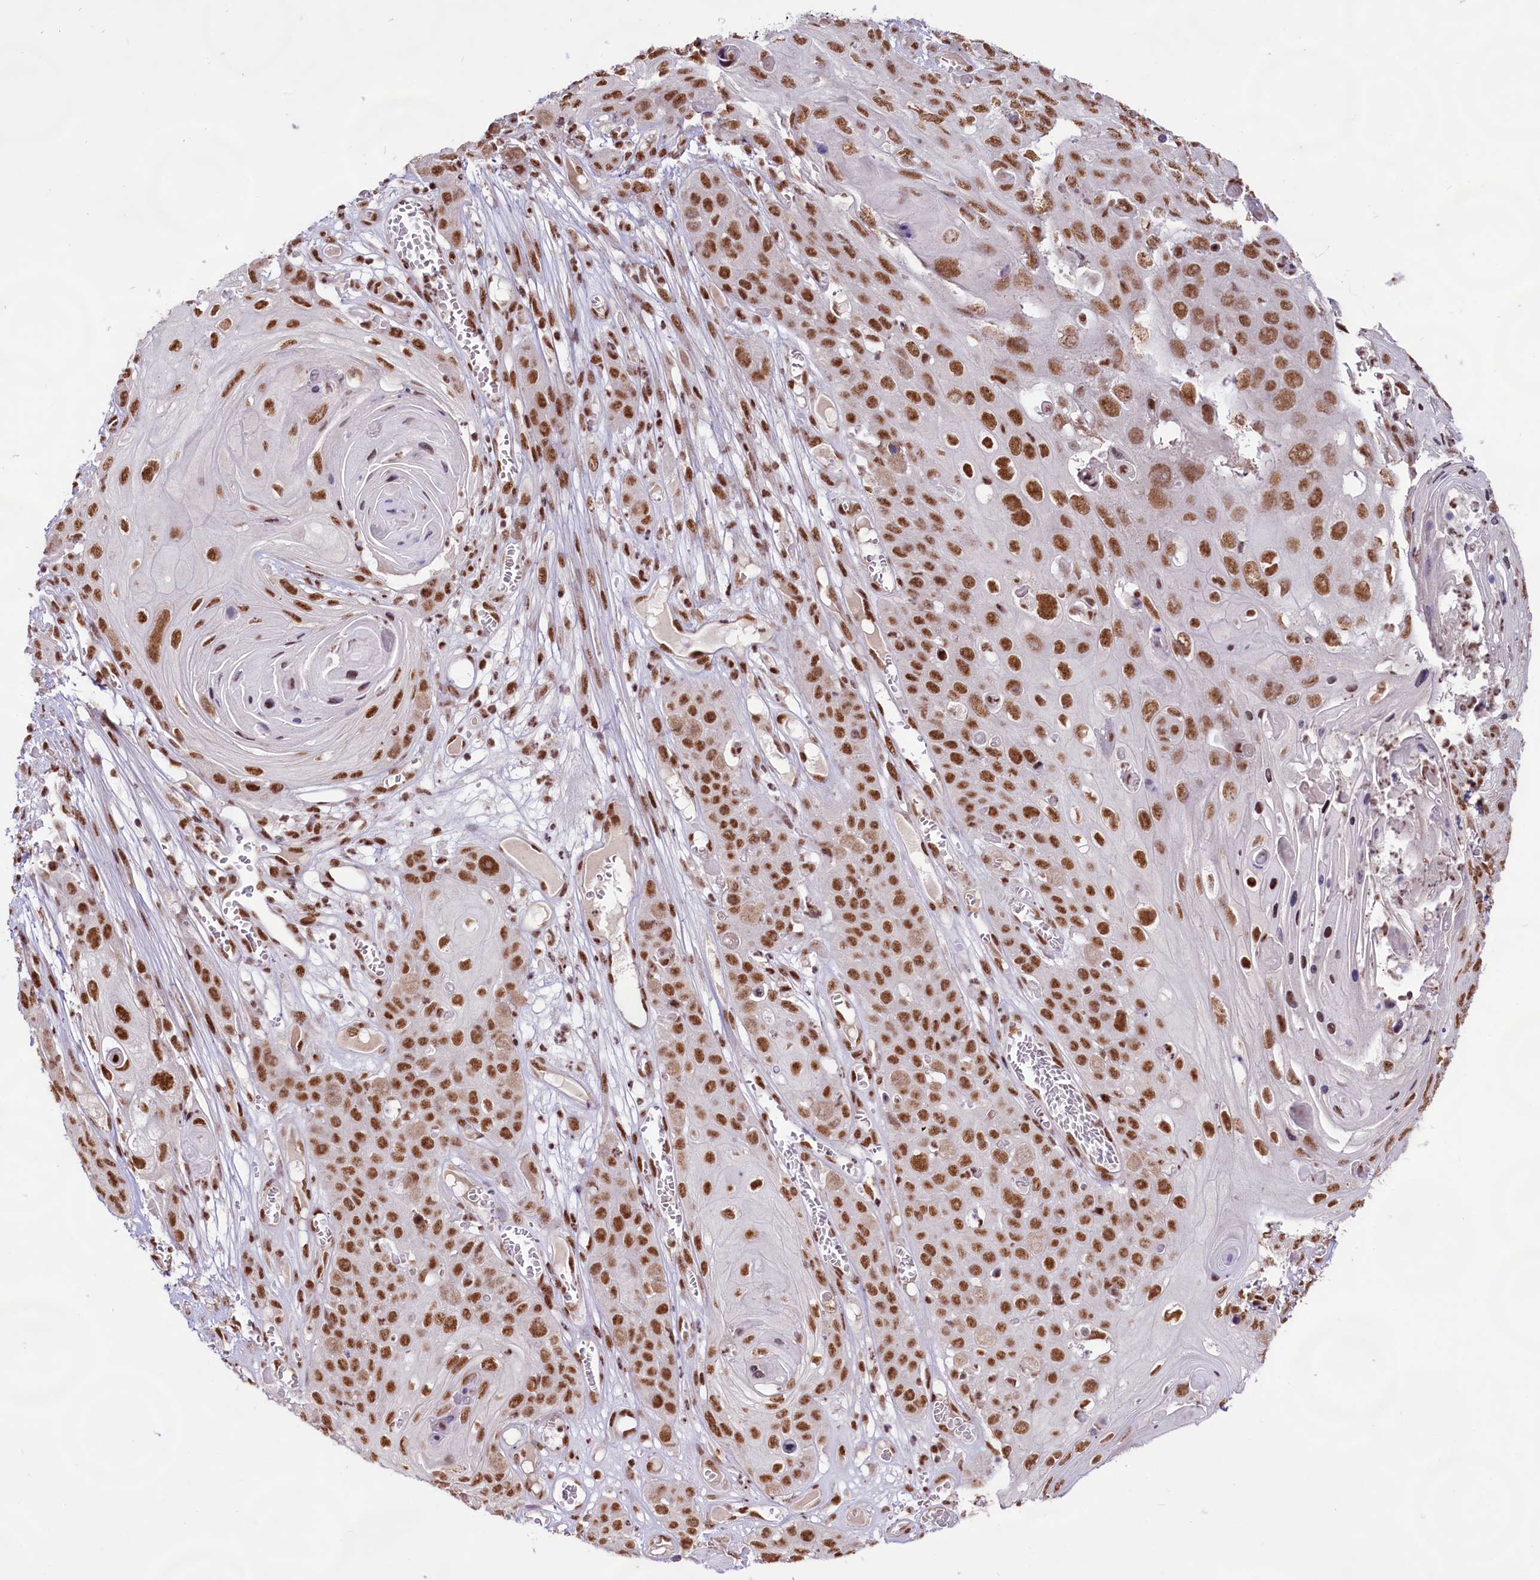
{"staining": {"intensity": "strong", "quantity": ">75%", "location": "nuclear"}, "tissue": "skin cancer", "cell_type": "Tumor cells", "image_type": "cancer", "snomed": [{"axis": "morphology", "description": "Squamous cell carcinoma, NOS"}, {"axis": "topography", "description": "Skin"}], "caption": "Squamous cell carcinoma (skin) stained with a brown dye exhibits strong nuclear positive staining in approximately >75% of tumor cells.", "gene": "HIRA", "patient": {"sex": "male", "age": 55}}